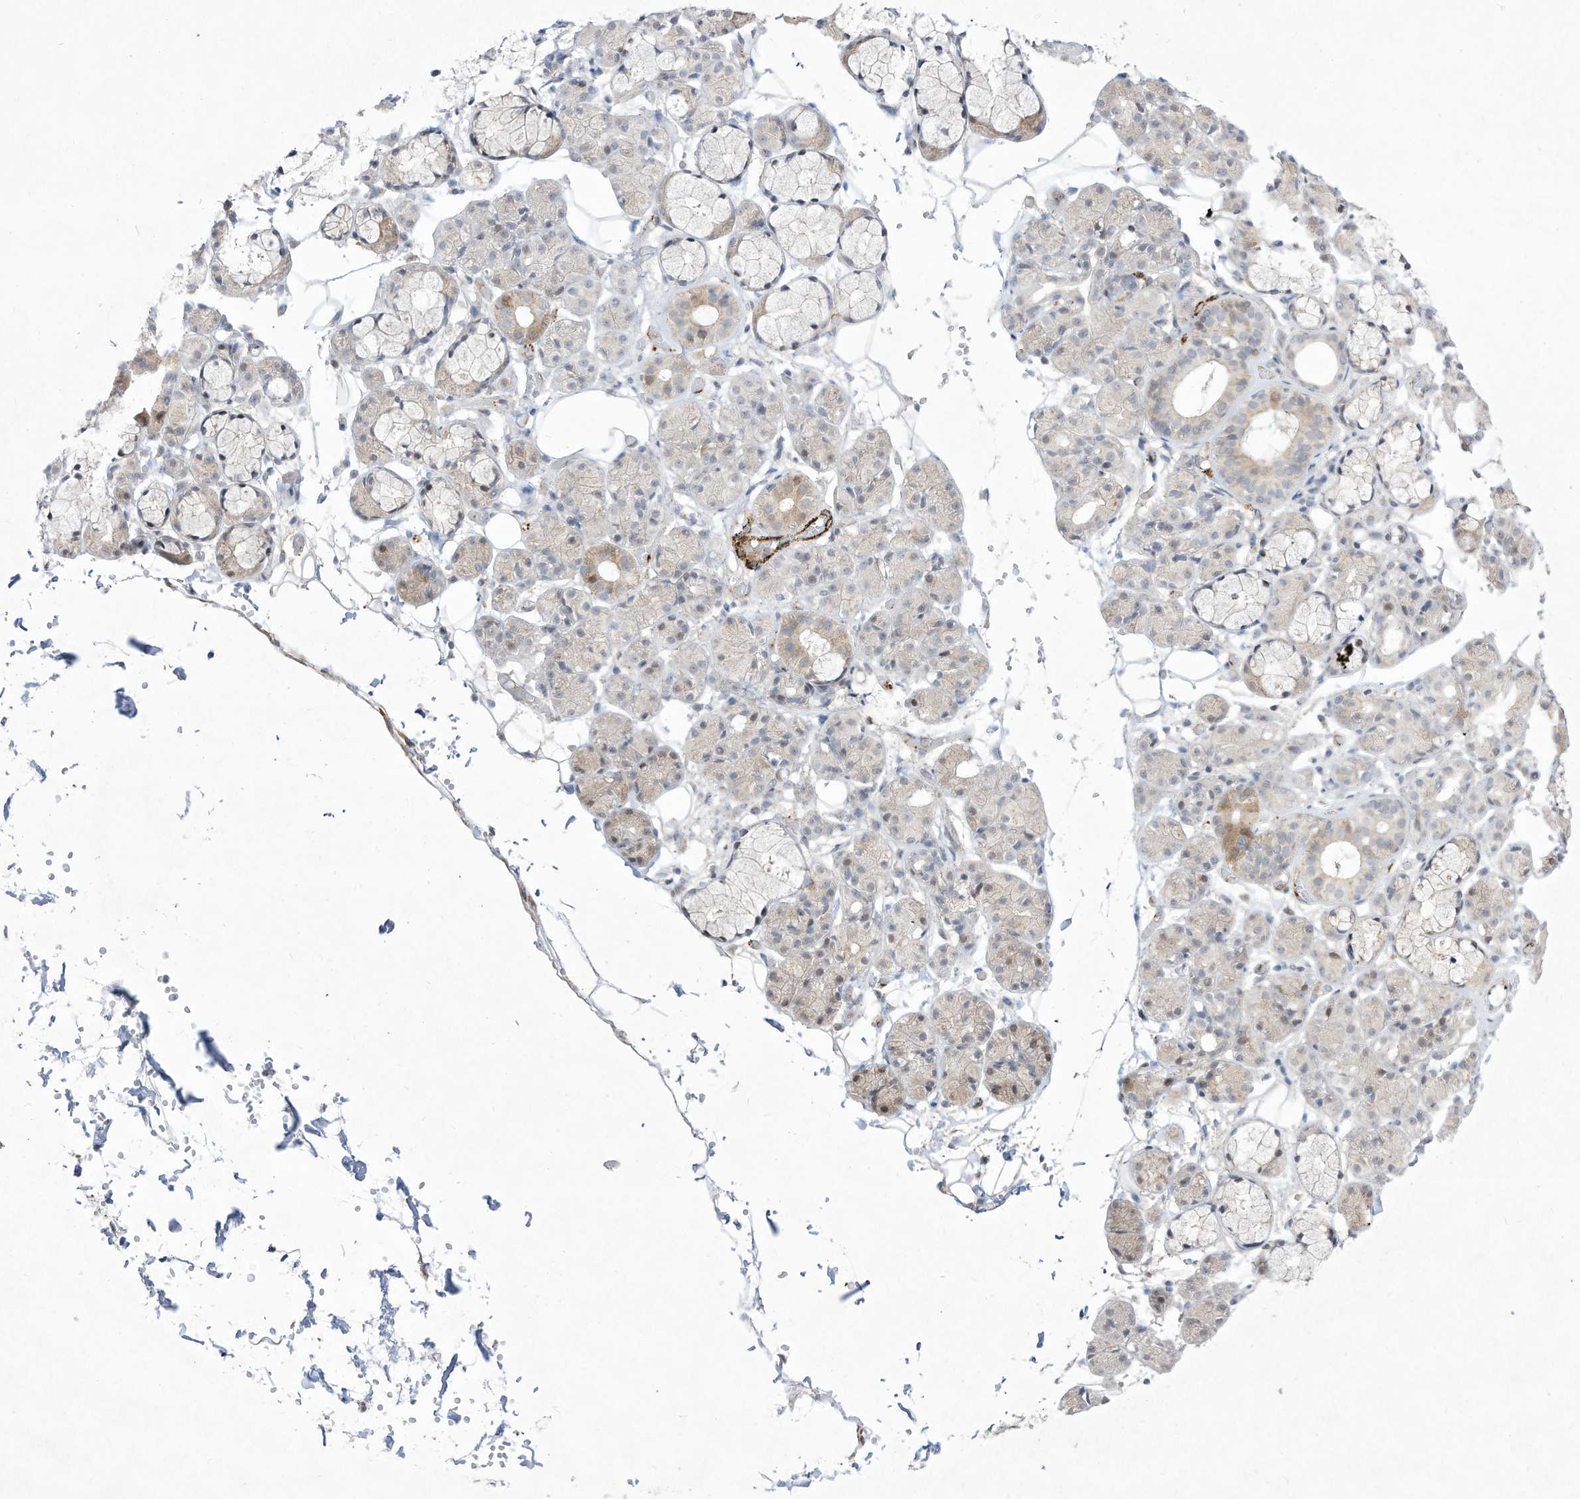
{"staining": {"intensity": "weak", "quantity": "<25%", "location": "cytoplasmic/membranous,nuclear"}, "tissue": "salivary gland", "cell_type": "Glandular cells", "image_type": "normal", "snomed": [{"axis": "morphology", "description": "Normal tissue, NOS"}, {"axis": "topography", "description": "Salivary gland"}], "caption": "DAB immunohistochemical staining of unremarkable salivary gland displays no significant positivity in glandular cells. (Stains: DAB (3,3'-diaminobenzidine) immunohistochemistry (IHC) with hematoxylin counter stain, Microscopy: brightfield microscopy at high magnification).", "gene": "ZGRF1", "patient": {"sex": "male", "age": 63}}